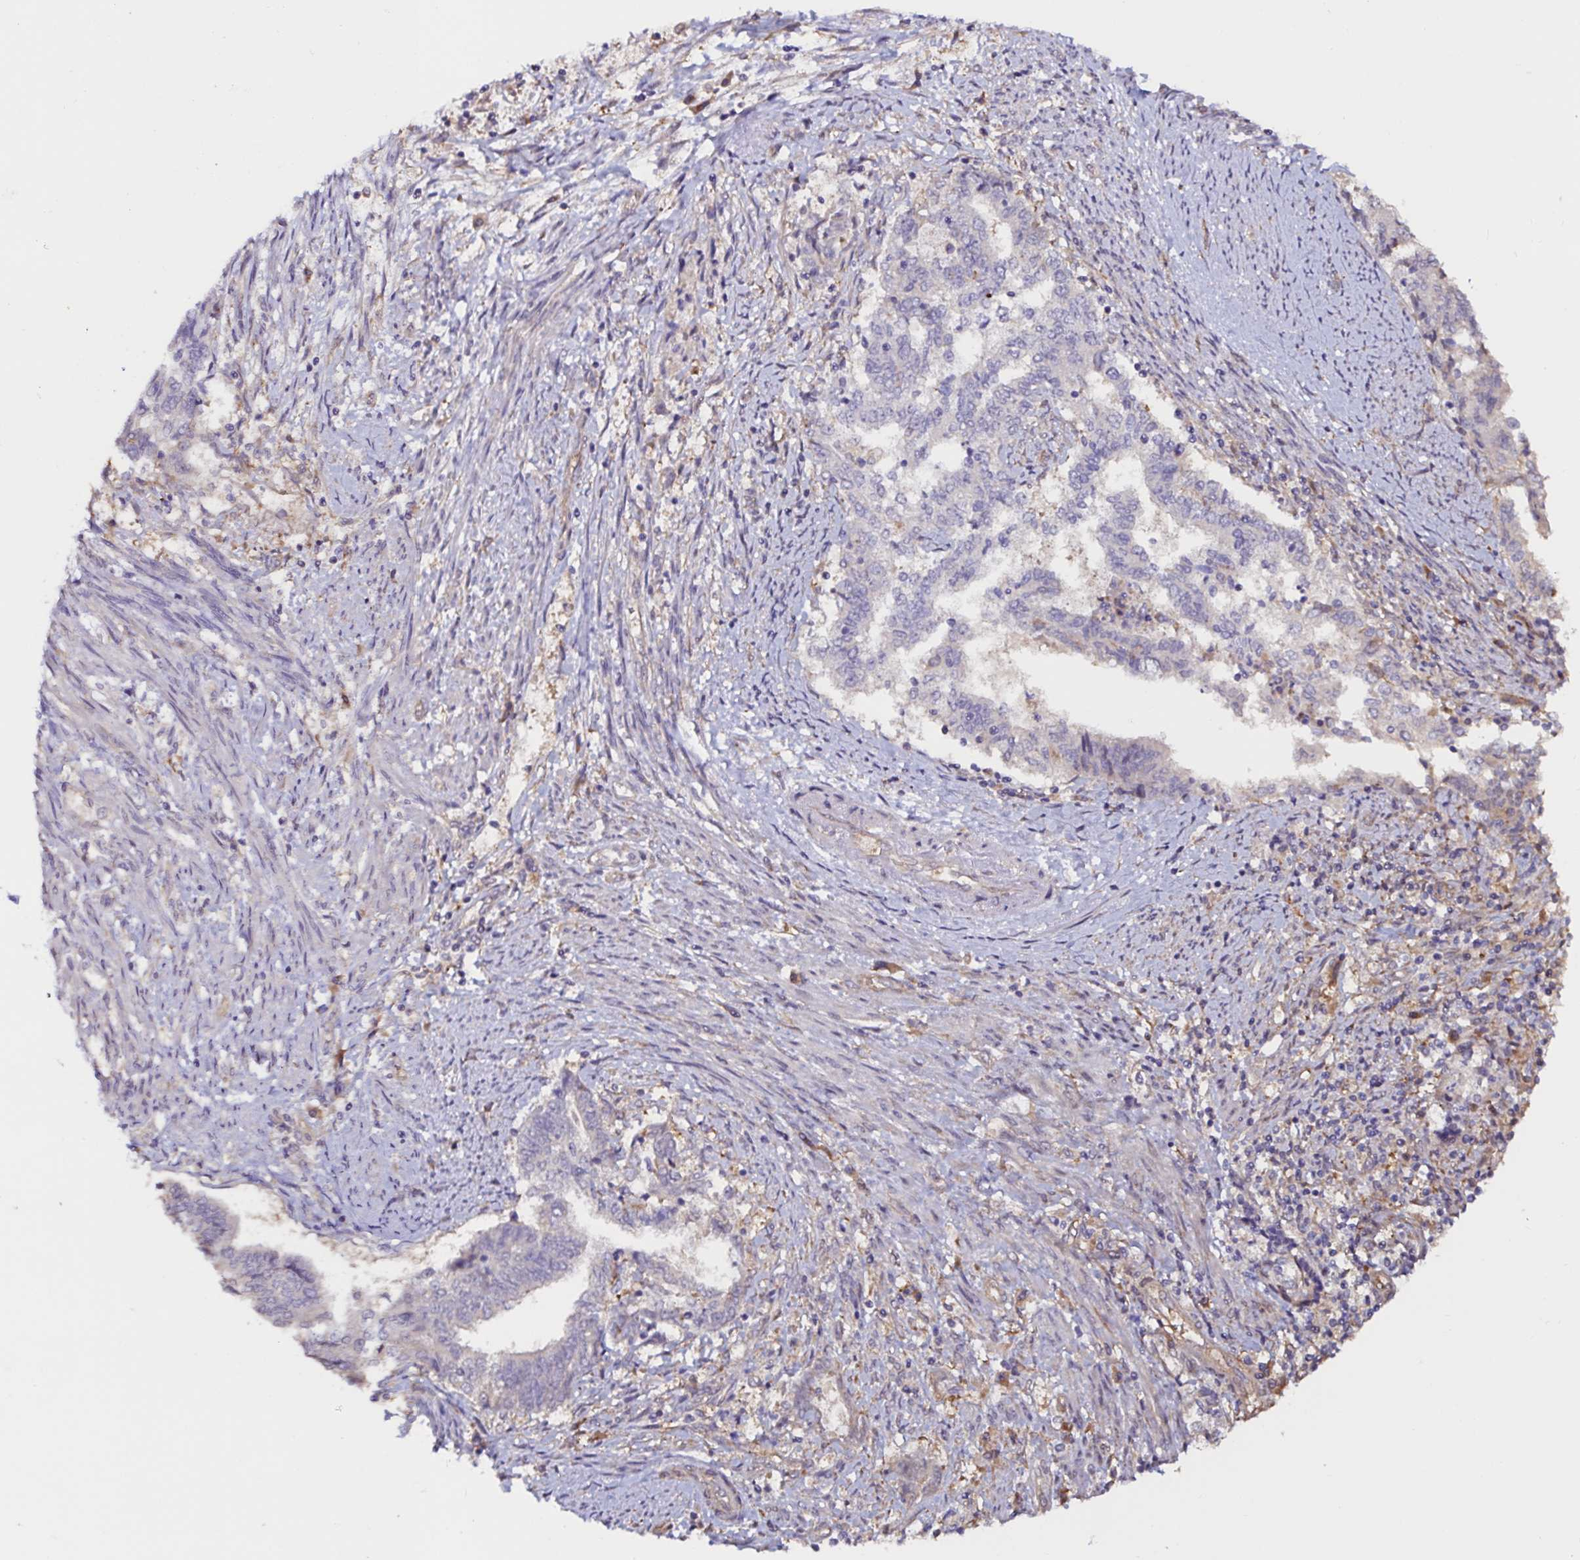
{"staining": {"intensity": "weak", "quantity": "<25%", "location": "cytoplasmic/membranous"}, "tissue": "endometrial cancer", "cell_type": "Tumor cells", "image_type": "cancer", "snomed": [{"axis": "morphology", "description": "Adenocarcinoma, NOS"}, {"axis": "topography", "description": "Endometrium"}], "caption": "Tumor cells are negative for brown protein staining in endometrial cancer.", "gene": "RSRP1", "patient": {"sex": "female", "age": 65}}